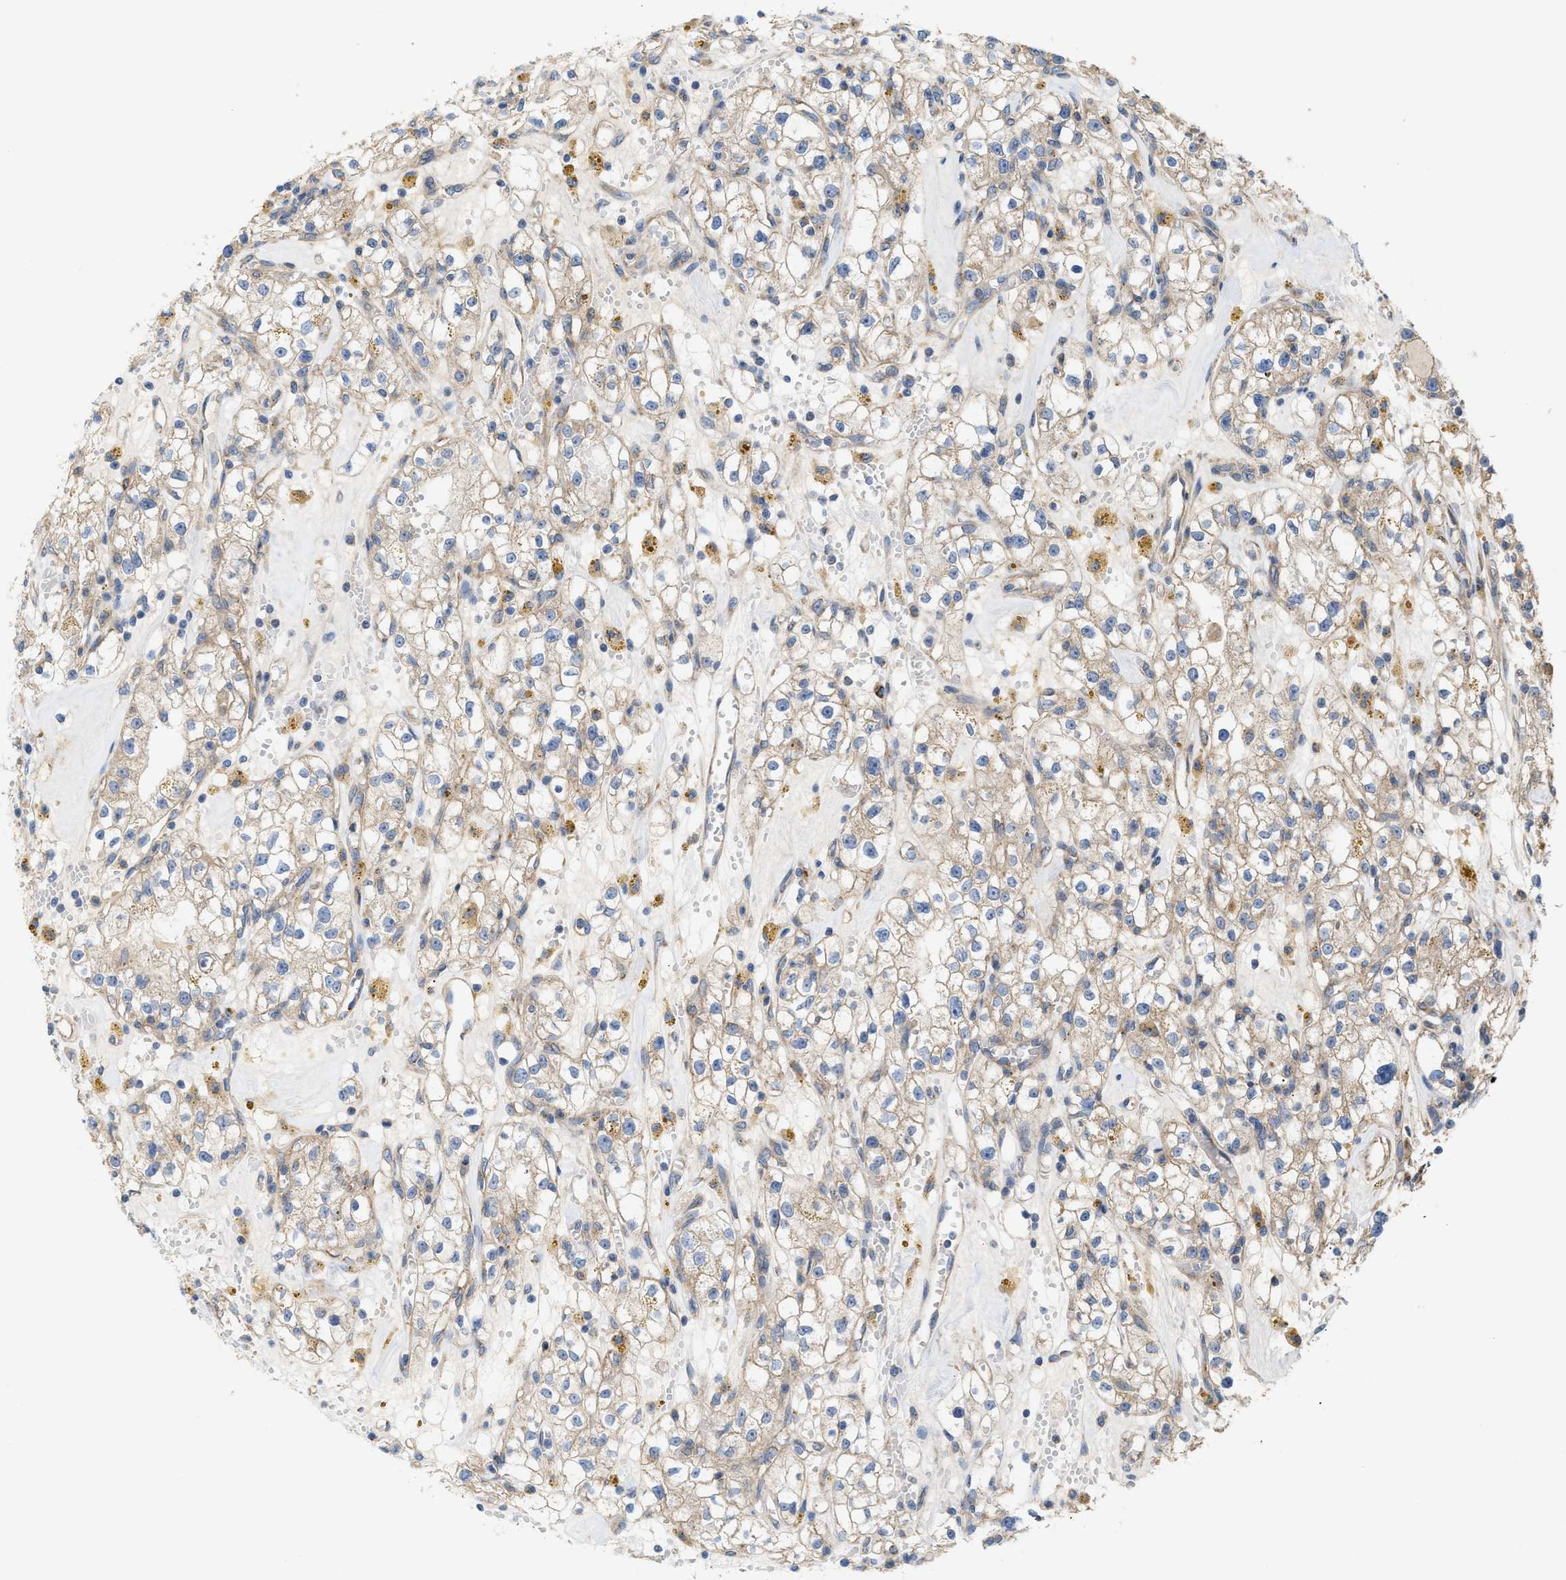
{"staining": {"intensity": "weak", "quantity": ">75%", "location": "cytoplasmic/membranous"}, "tissue": "renal cancer", "cell_type": "Tumor cells", "image_type": "cancer", "snomed": [{"axis": "morphology", "description": "Adenocarcinoma, NOS"}, {"axis": "topography", "description": "Kidney"}], "caption": "Protein analysis of adenocarcinoma (renal) tissue reveals weak cytoplasmic/membranous positivity in approximately >75% of tumor cells.", "gene": "OXSM", "patient": {"sex": "male", "age": 56}}